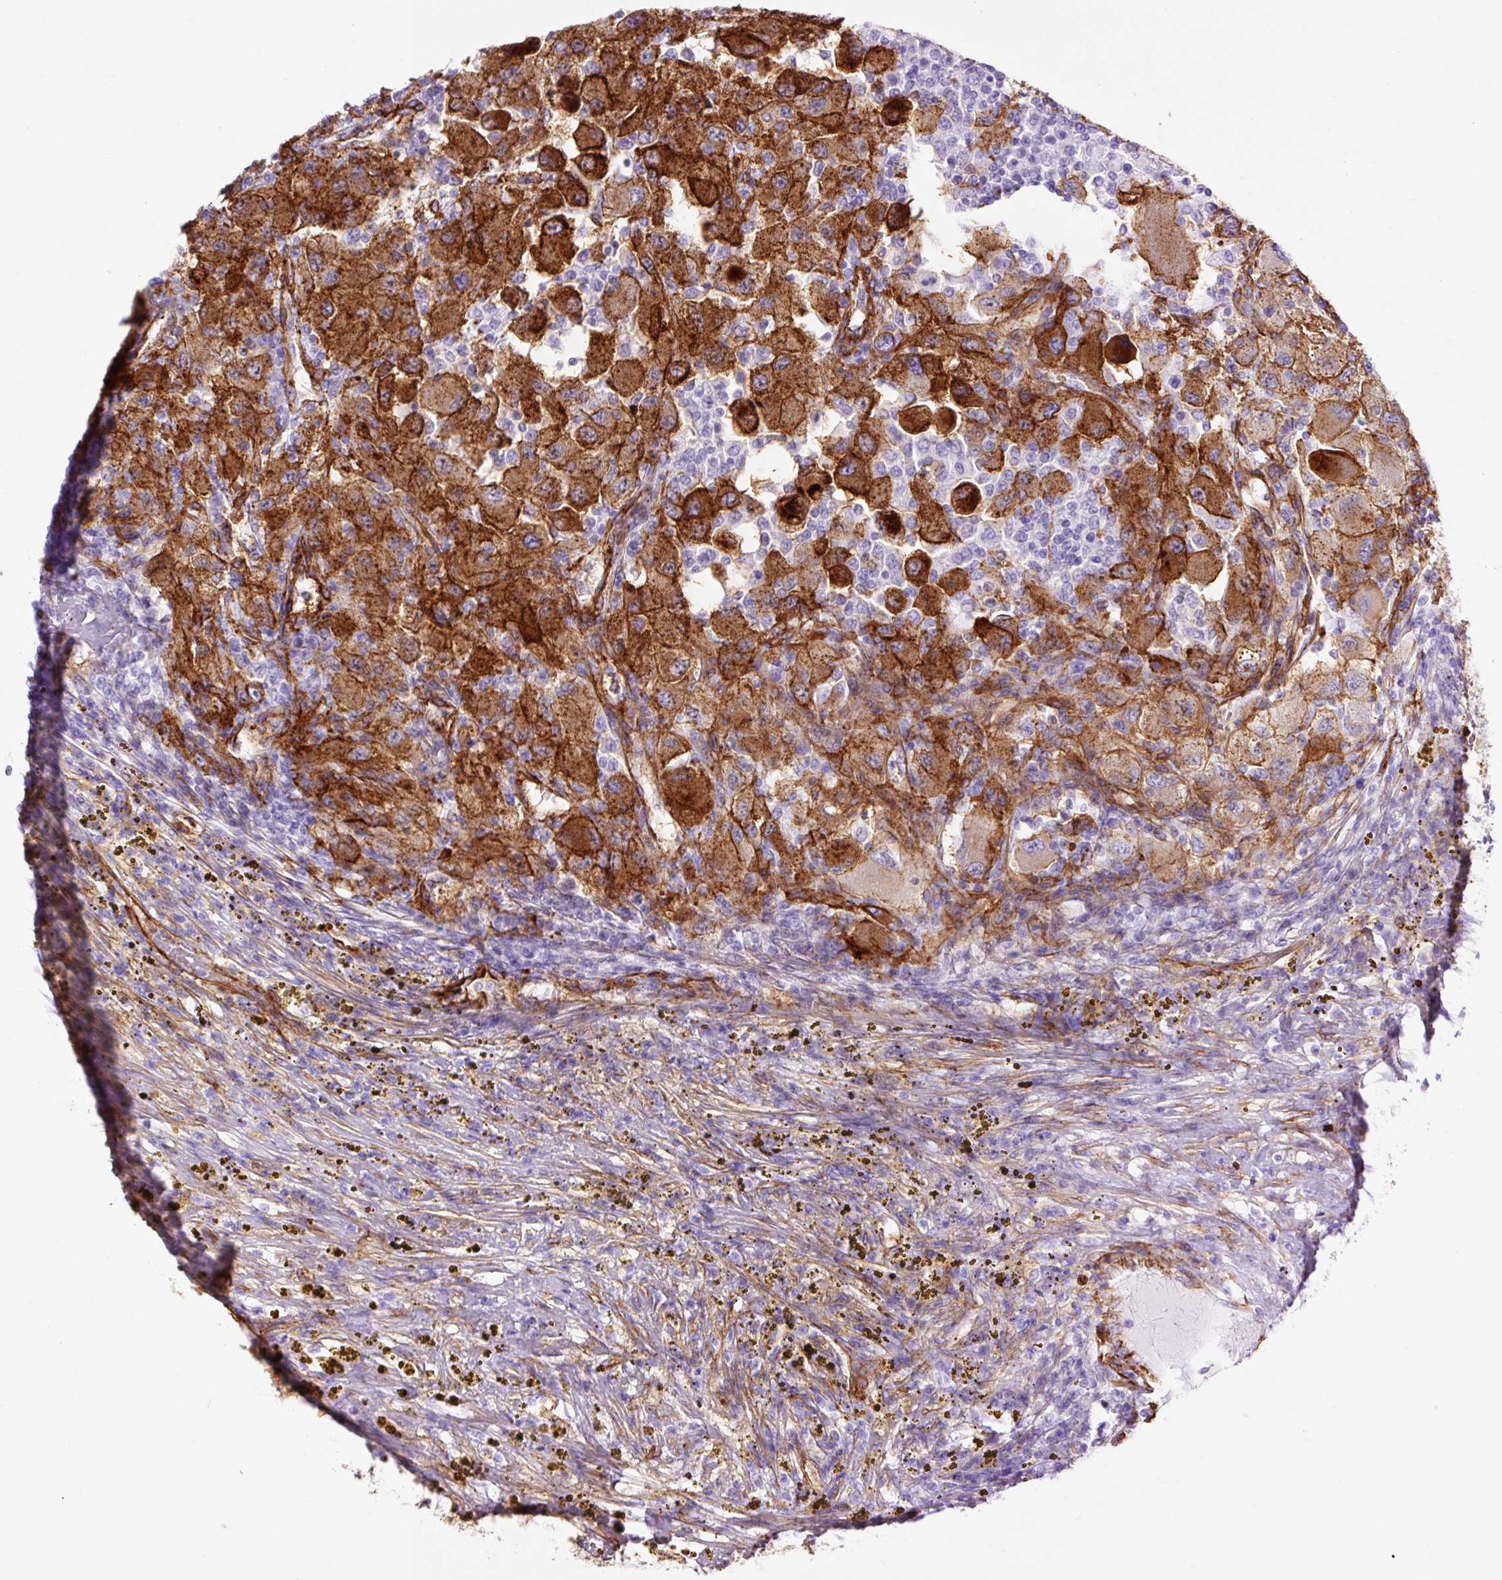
{"staining": {"intensity": "strong", "quantity": ">75%", "location": "cytoplasmic/membranous"}, "tissue": "renal cancer", "cell_type": "Tumor cells", "image_type": "cancer", "snomed": [{"axis": "morphology", "description": "Adenocarcinoma, NOS"}, {"axis": "topography", "description": "Kidney"}], "caption": "Human adenocarcinoma (renal) stained with a brown dye demonstrates strong cytoplasmic/membranous positive expression in approximately >75% of tumor cells.", "gene": "CAV1", "patient": {"sex": "female", "age": 67}}